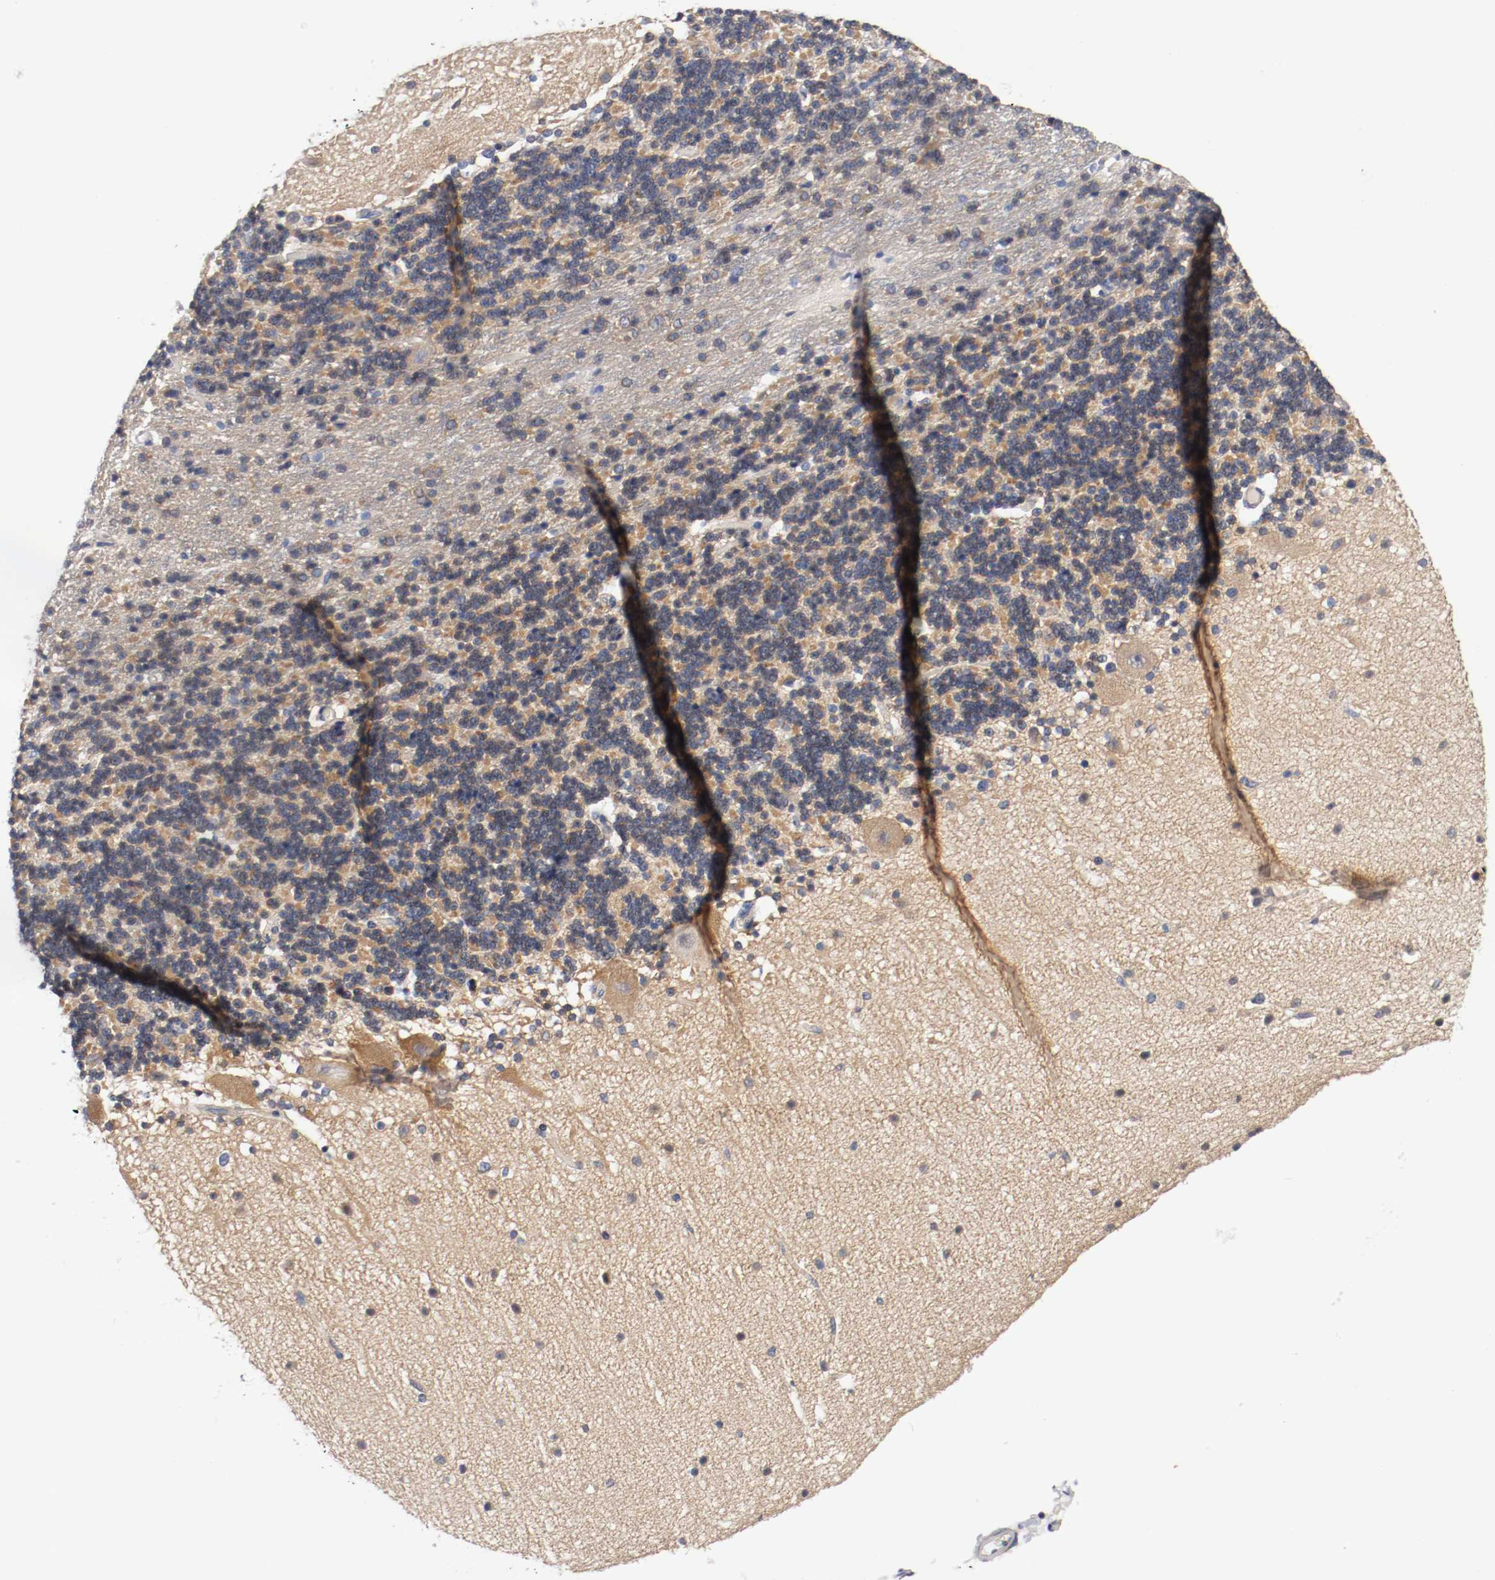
{"staining": {"intensity": "negative", "quantity": "none", "location": "none"}, "tissue": "cerebellum", "cell_type": "Cells in granular layer", "image_type": "normal", "snomed": [{"axis": "morphology", "description": "Normal tissue, NOS"}, {"axis": "topography", "description": "Cerebellum"}], "caption": "Cells in granular layer show no significant staining in benign cerebellum. (DAB (3,3'-diaminobenzidine) immunohistochemistry (IHC), high magnification).", "gene": "HGS", "patient": {"sex": "female", "age": 54}}